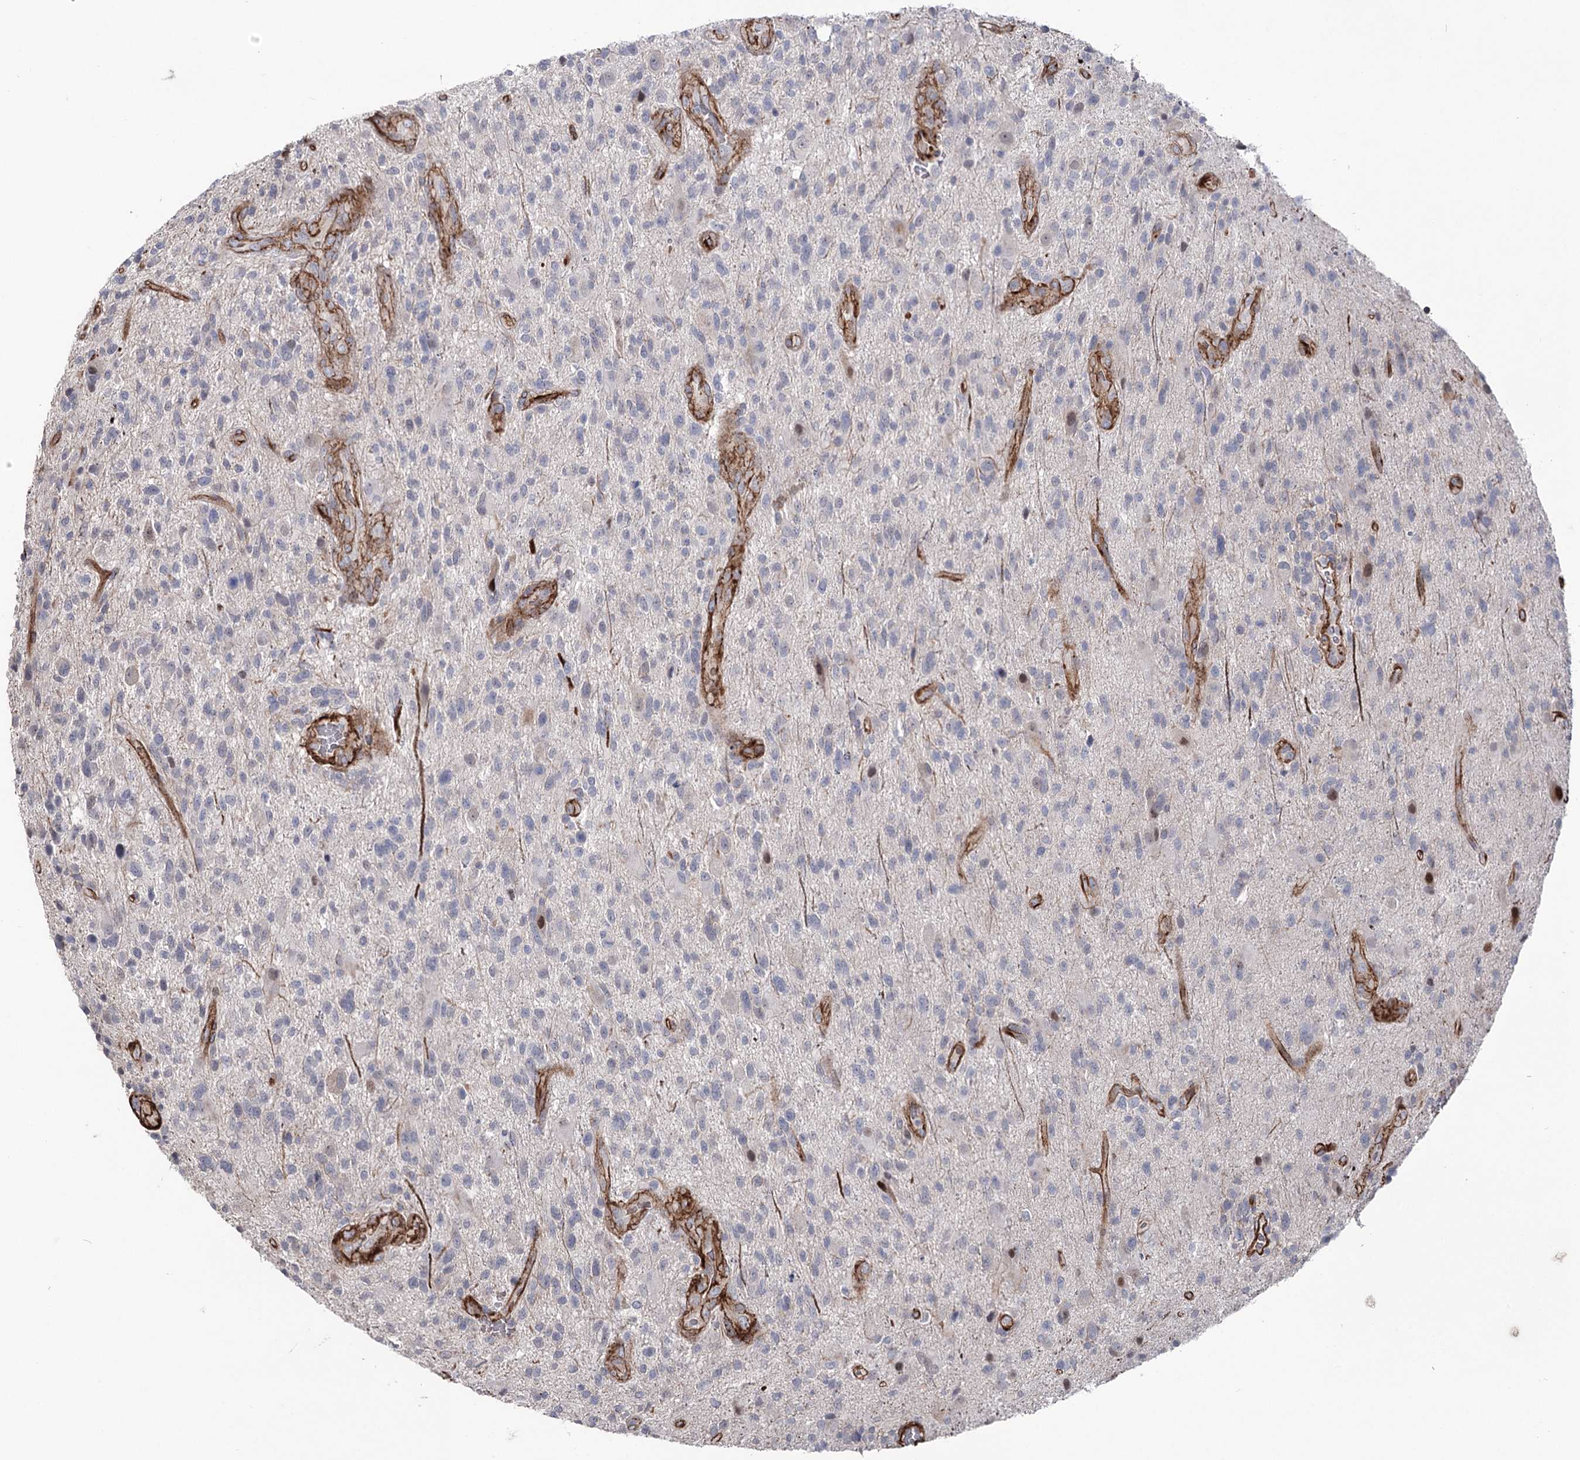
{"staining": {"intensity": "negative", "quantity": "none", "location": "none"}, "tissue": "glioma", "cell_type": "Tumor cells", "image_type": "cancer", "snomed": [{"axis": "morphology", "description": "Glioma, malignant, High grade"}, {"axis": "topography", "description": "Brain"}], "caption": "Immunohistochemistry (IHC) image of neoplastic tissue: glioma stained with DAB shows no significant protein positivity in tumor cells.", "gene": "ARHGAP20", "patient": {"sex": "male", "age": 47}}